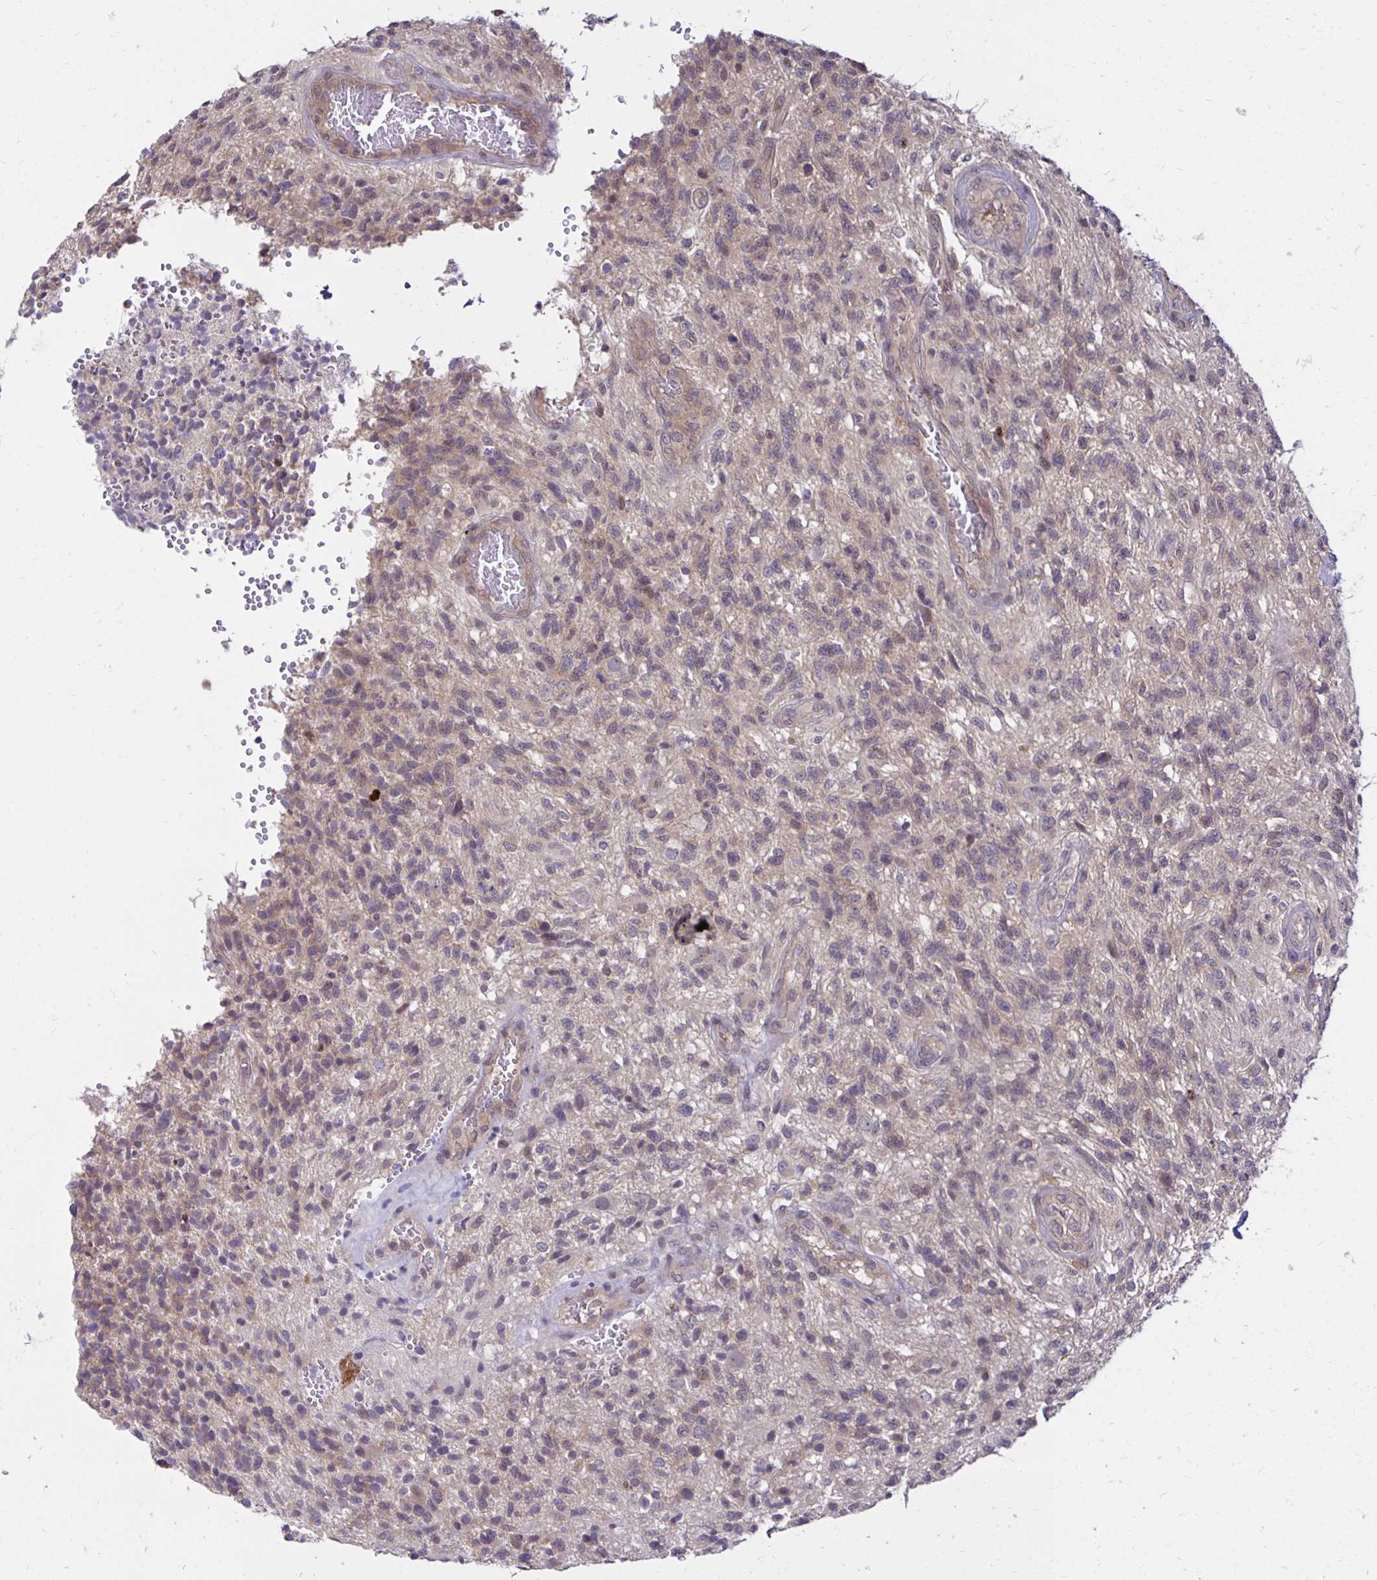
{"staining": {"intensity": "negative", "quantity": "none", "location": "none"}, "tissue": "glioma", "cell_type": "Tumor cells", "image_type": "cancer", "snomed": [{"axis": "morphology", "description": "Glioma, malignant, High grade"}, {"axis": "topography", "description": "Brain"}], "caption": "Immunohistochemistry (IHC) photomicrograph of human malignant glioma (high-grade) stained for a protein (brown), which demonstrates no positivity in tumor cells.", "gene": "MIEN1", "patient": {"sex": "male", "age": 56}}